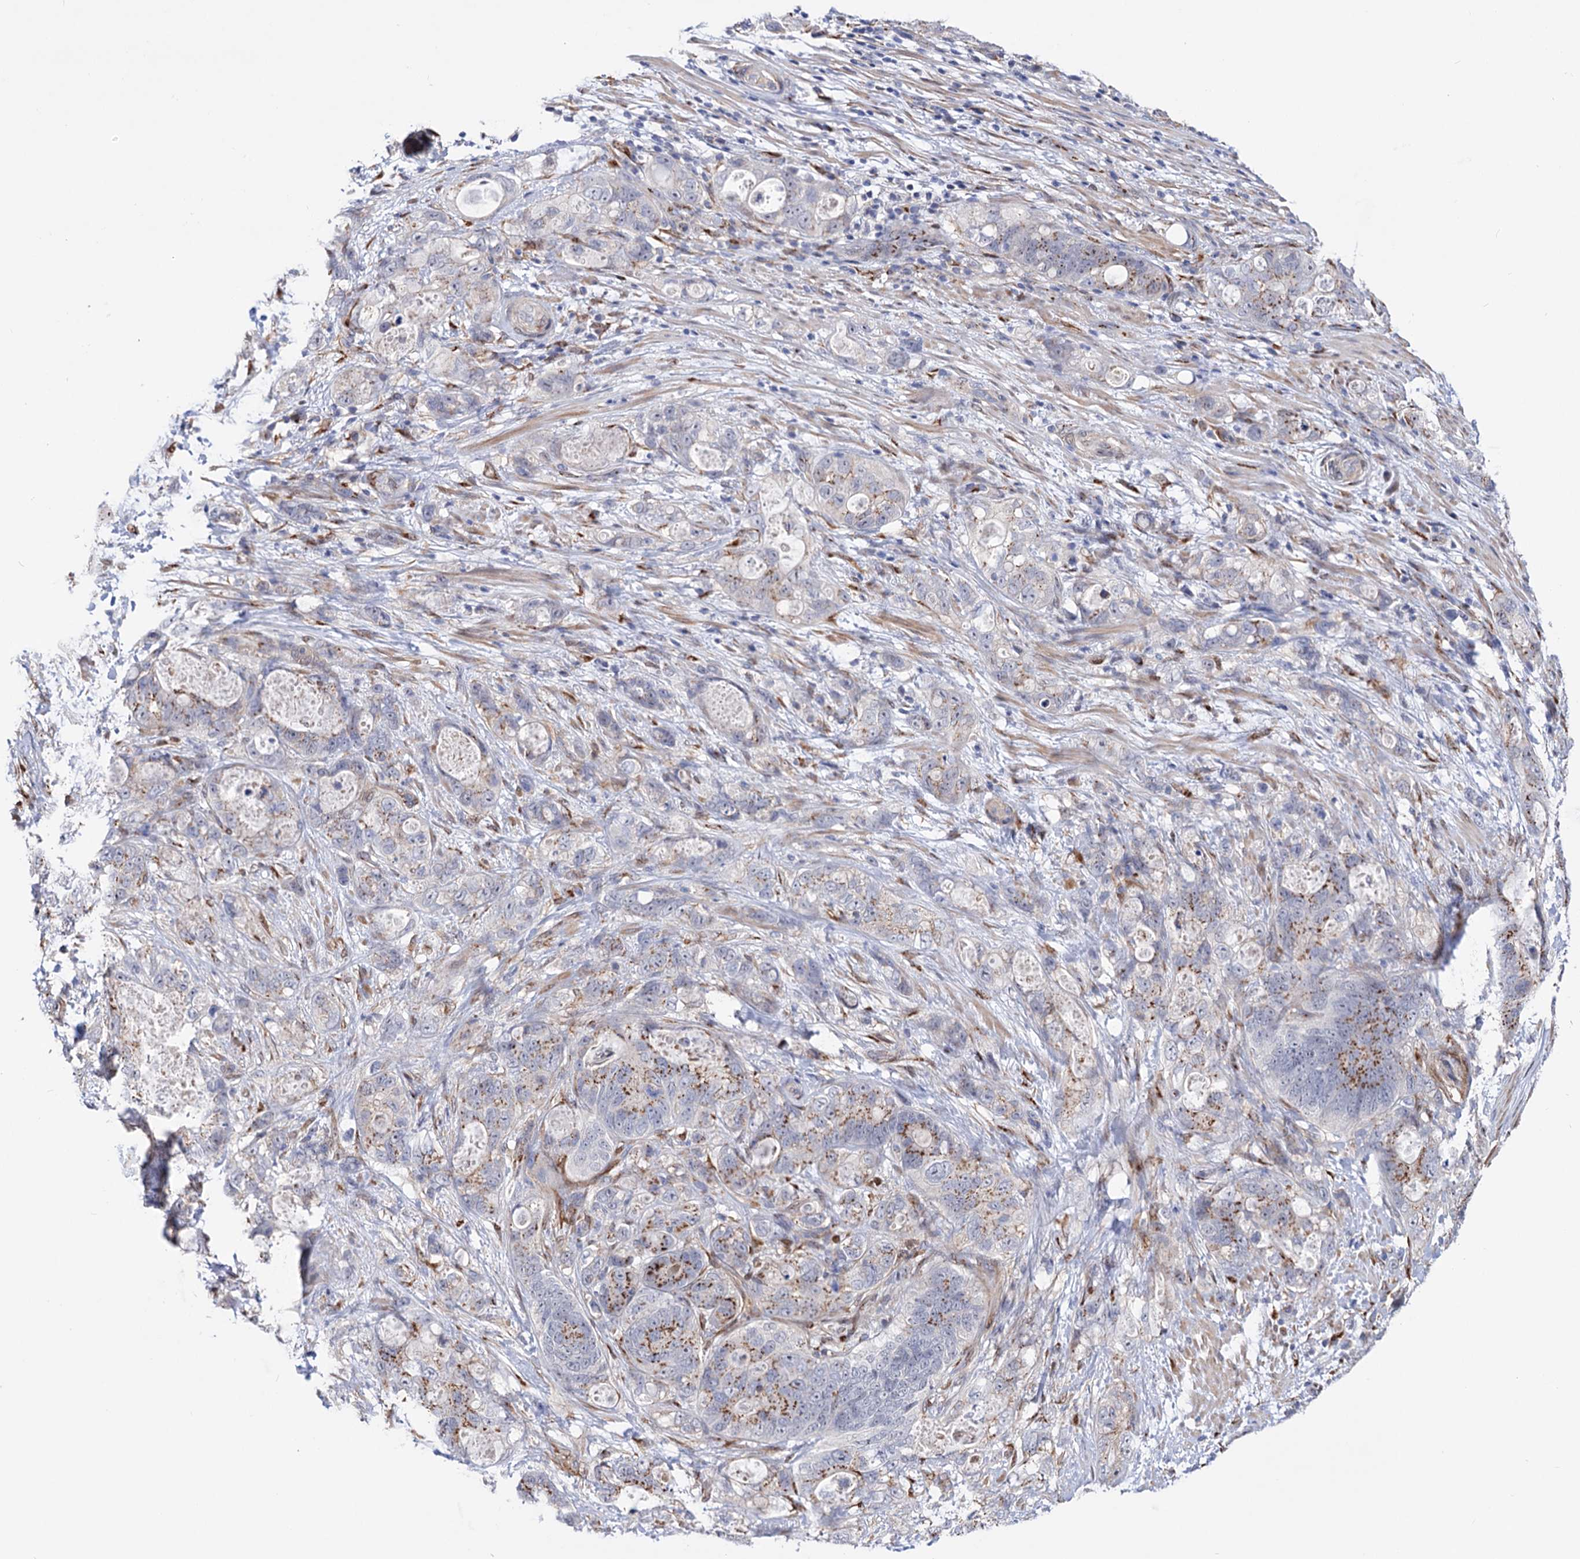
{"staining": {"intensity": "moderate", "quantity": "25%-75%", "location": "cytoplasmic/membranous"}, "tissue": "stomach cancer", "cell_type": "Tumor cells", "image_type": "cancer", "snomed": [{"axis": "morphology", "description": "Normal tissue, NOS"}, {"axis": "morphology", "description": "Adenocarcinoma, NOS"}, {"axis": "topography", "description": "Stomach"}], "caption": "The micrograph exhibits a brown stain indicating the presence of a protein in the cytoplasmic/membranous of tumor cells in stomach adenocarcinoma.", "gene": "C11orf96", "patient": {"sex": "female", "age": 89}}